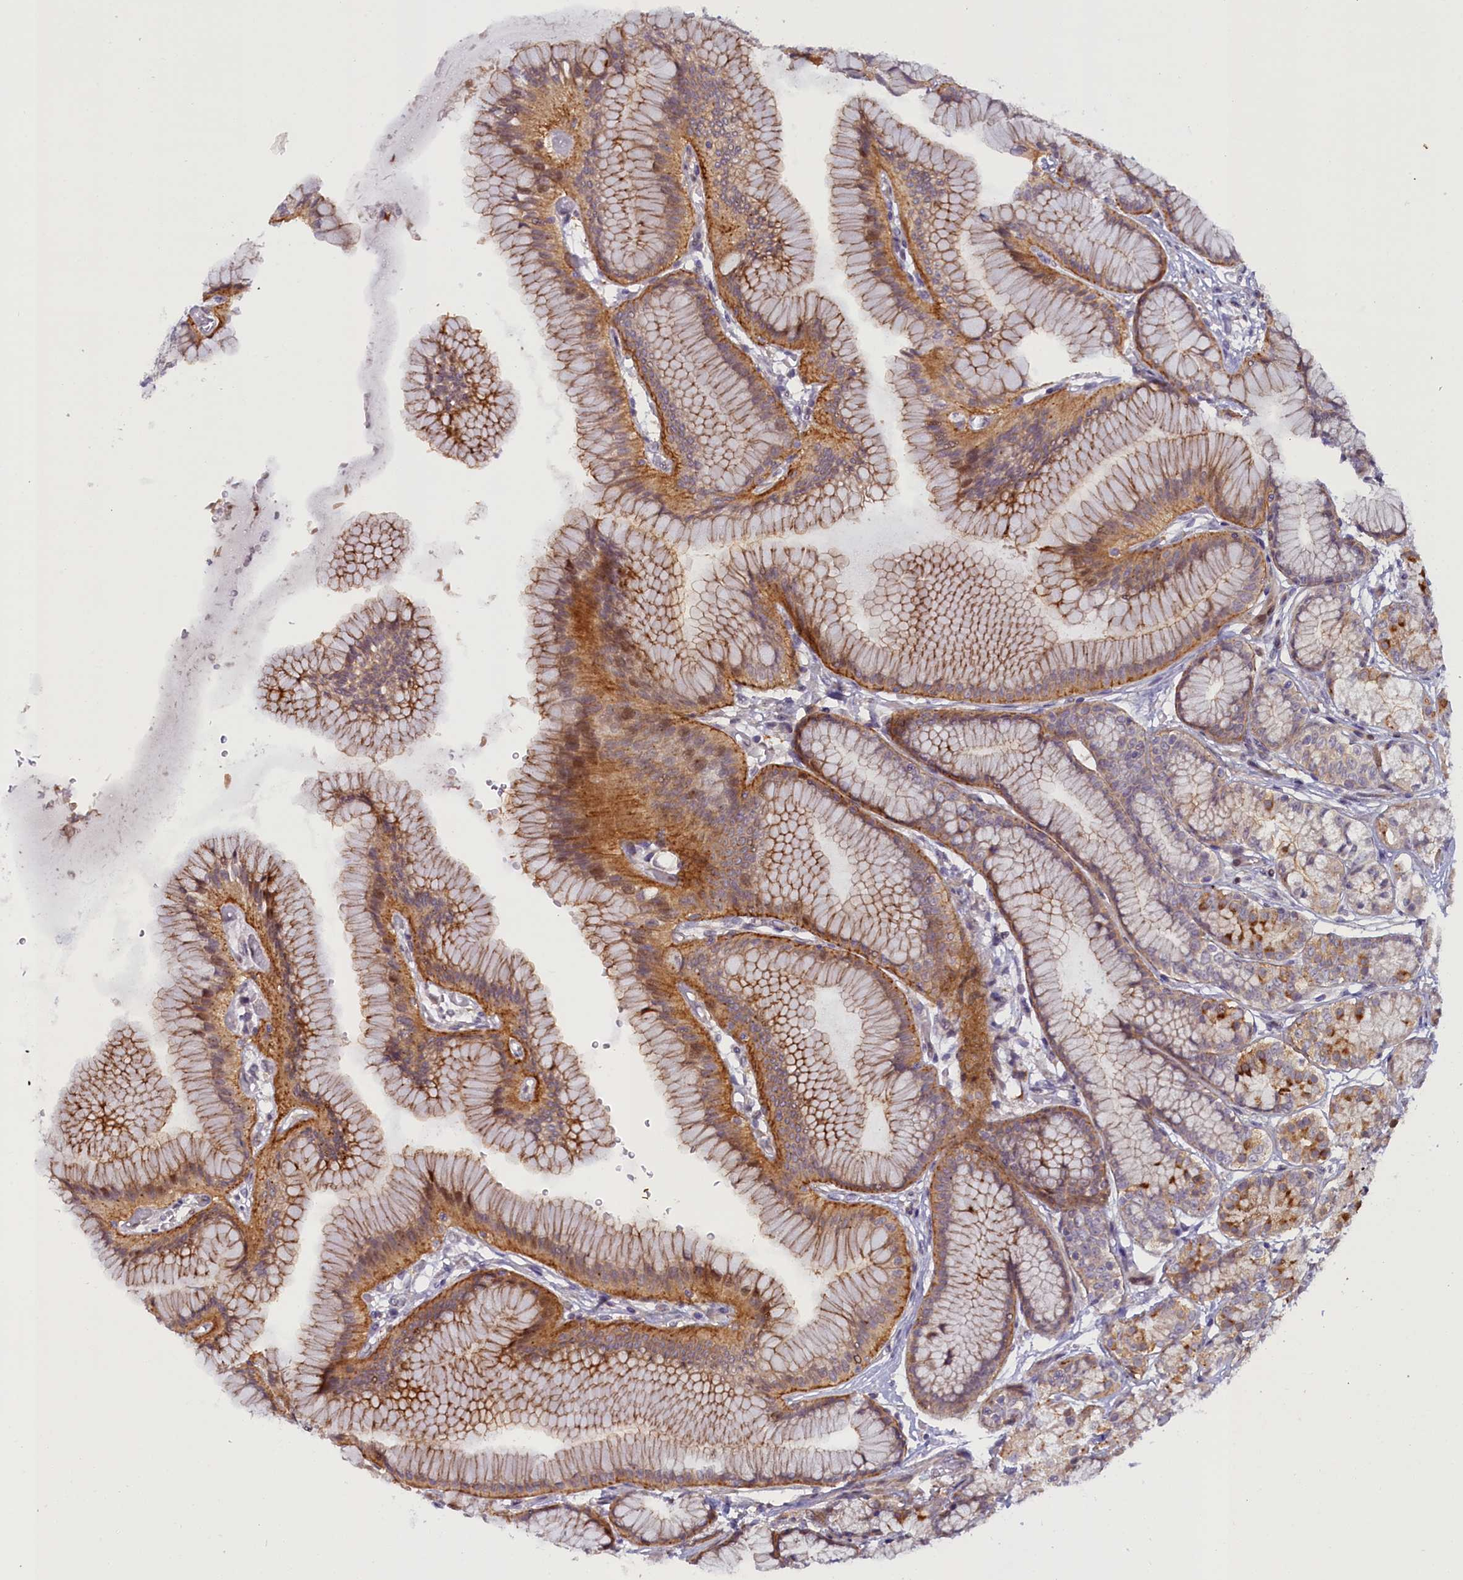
{"staining": {"intensity": "moderate", "quantity": "25%-75%", "location": "cytoplasmic/membranous"}, "tissue": "stomach", "cell_type": "Glandular cells", "image_type": "normal", "snomed": [{"axis": "morphology", "description": "Normal tissue, NOS"}, {"axis": "morphology", "description": "Adenocarcinoma, NOS"}, {"axis": "morphology", "description": "Adenocarcinoma, High grade"}, {"axis": "topography", "description": "Stomach, upper"}, {"axis": "topography", "description": "Stomach"}], "caption": "A histopathology image showing moderate cytoplasmic/membranous staining in approximately 25%-75% of glandular cells in benign stomach, as visualized by brown immunohistochemical staining.", "gene": "CCL23", "patient": {"sex": "female", "age": 65}}